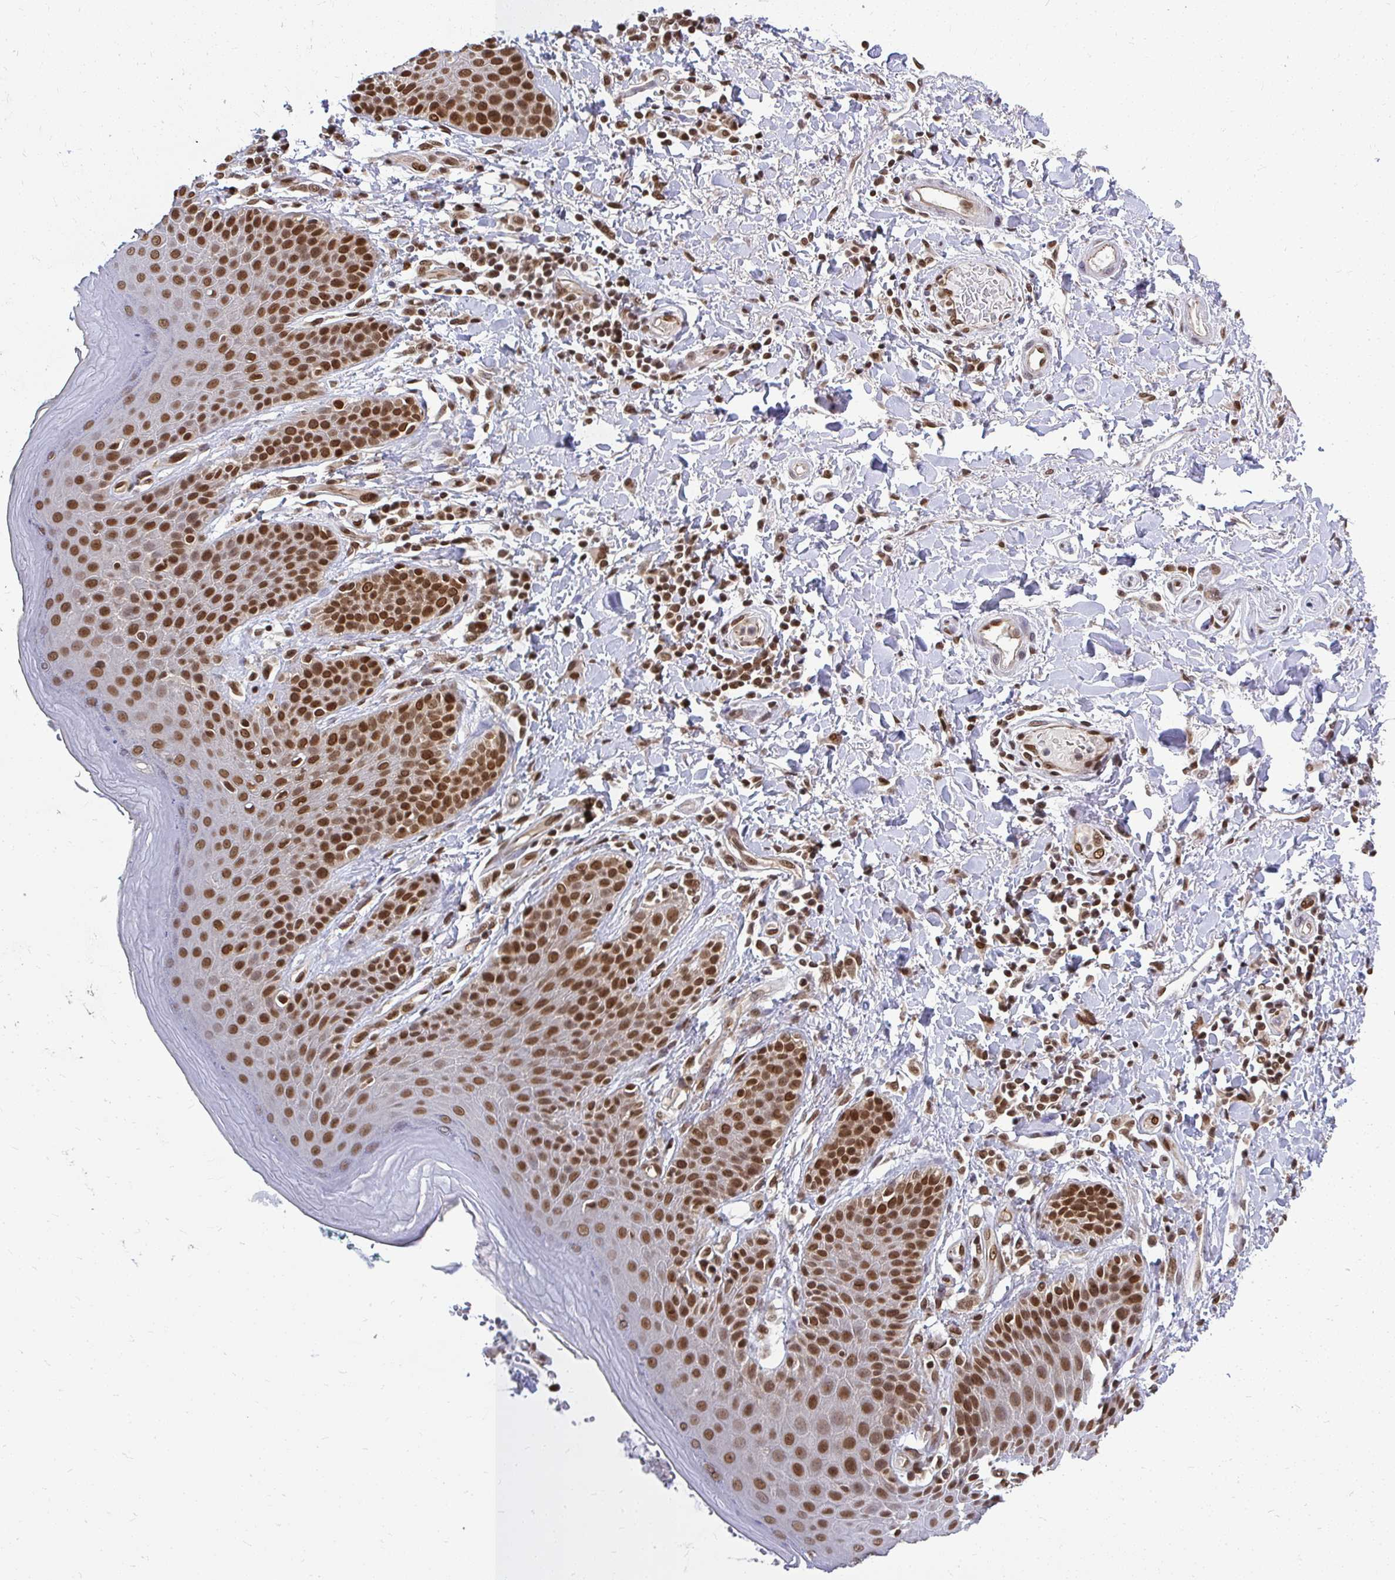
{"staining": {"intensity": "strong", "quantity": ">75%", "location": "nuclear"}, "tissue": "skin", "cell_type": "Epidermal cells", "image_type": "normal", "snomed": [{"axis": "morphology", "description": "Normal tissue, NOS"}, {"axis": "topography", "description": "Peripheral nerve tissue"}], "caption": "Protein analysis of normal skin demonstrates strong nuclear staining in approximately >75% of epidermal cells.", "gene": "XPO1", "patient": {"sex": "male", "age": 51}}